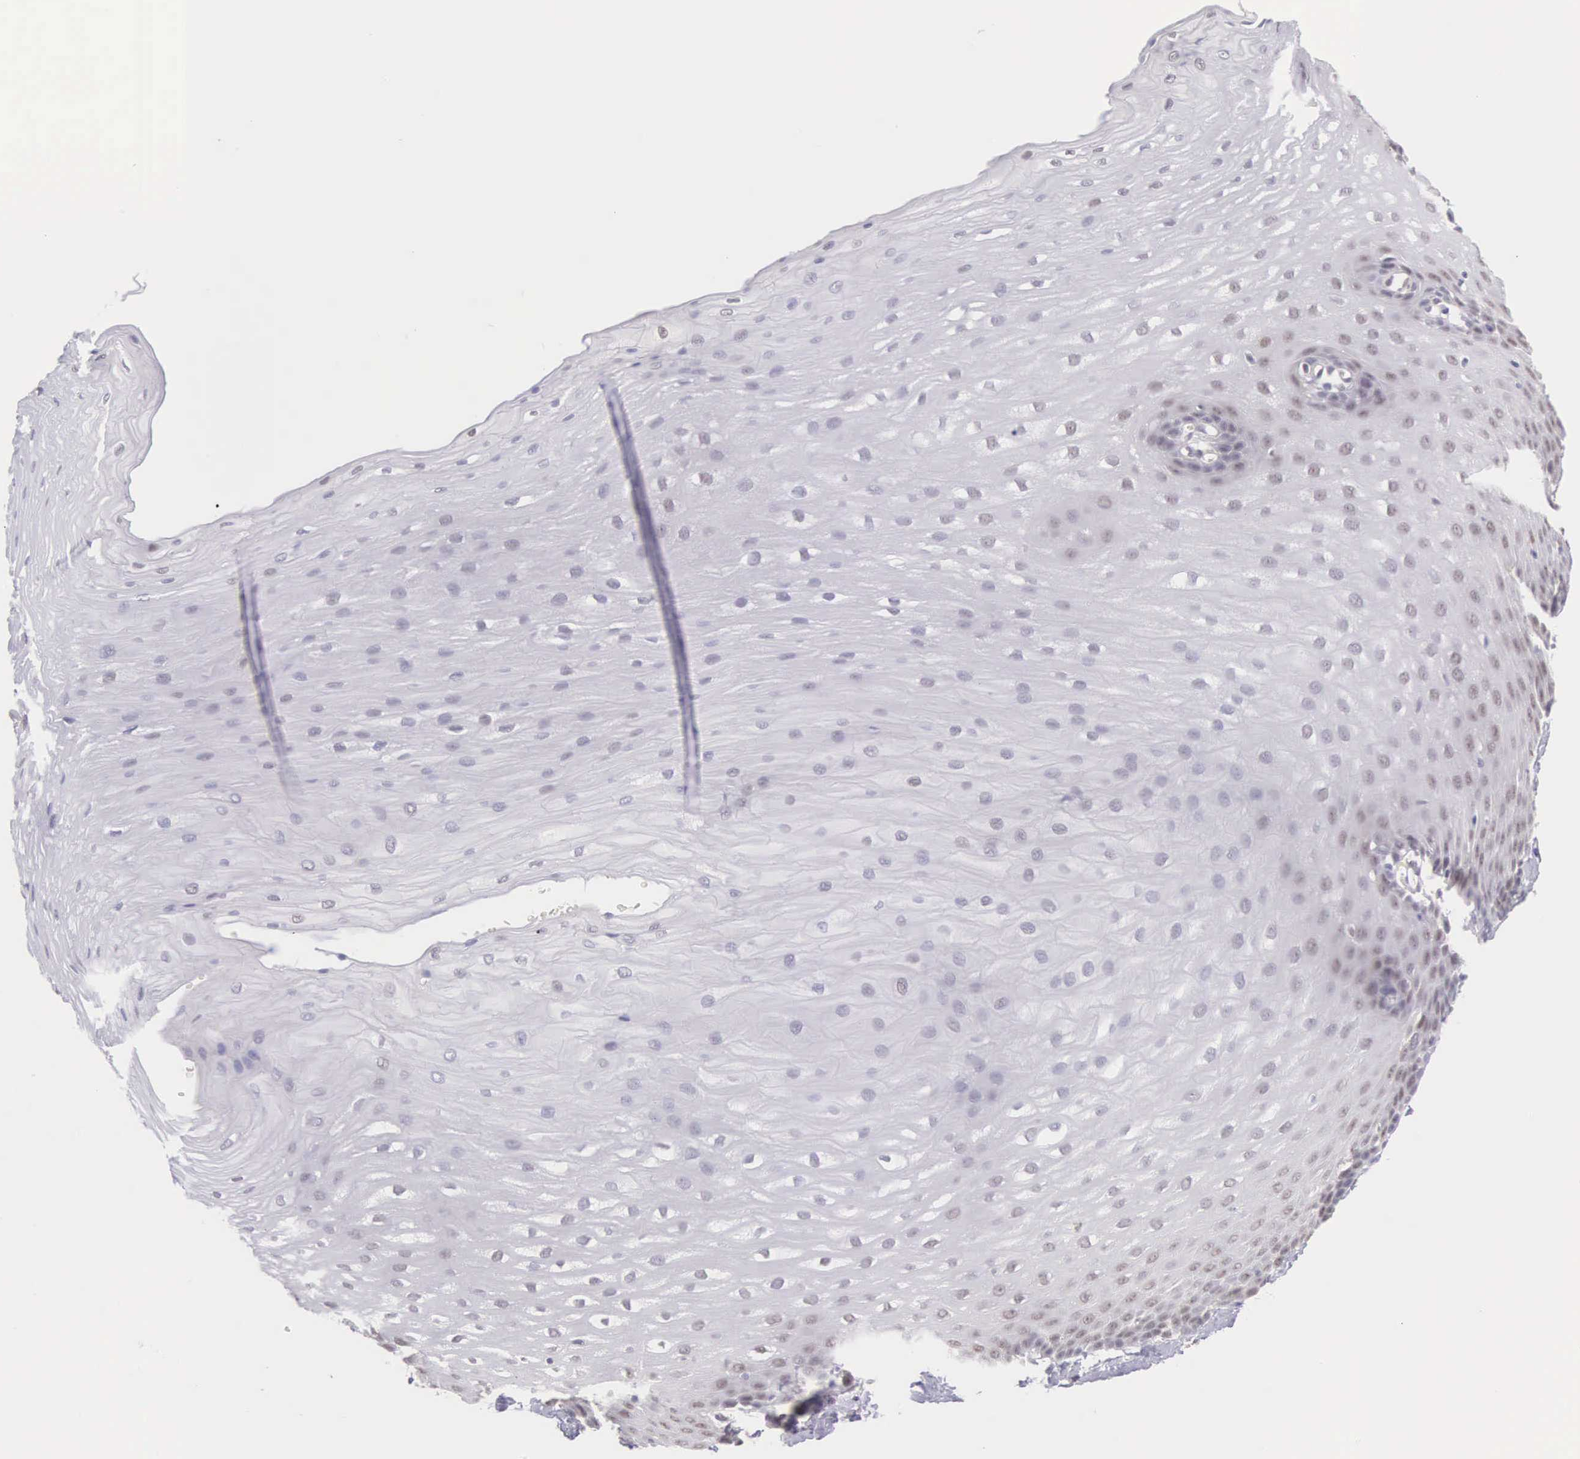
{"staining": {"intensity": "weak", "quantity": "<25%", "location": "nuclear"}, "tissue": "esophagus", "cell_type": "Squamous epithelial cells", "image_type": "normal", "snomed": [{"axis": "morphology", "description": "Normal tissue, NOS"}, {"axis": "topography", "description": "Esophagus"}], "caption": "A micrograph of human esophagus is negative for staining in squamous epithelial cells. (IHC, brightfield microscopy, high magnification).", "gene": "CCDC117", "patient": {"sex": "male", "age": 70}}